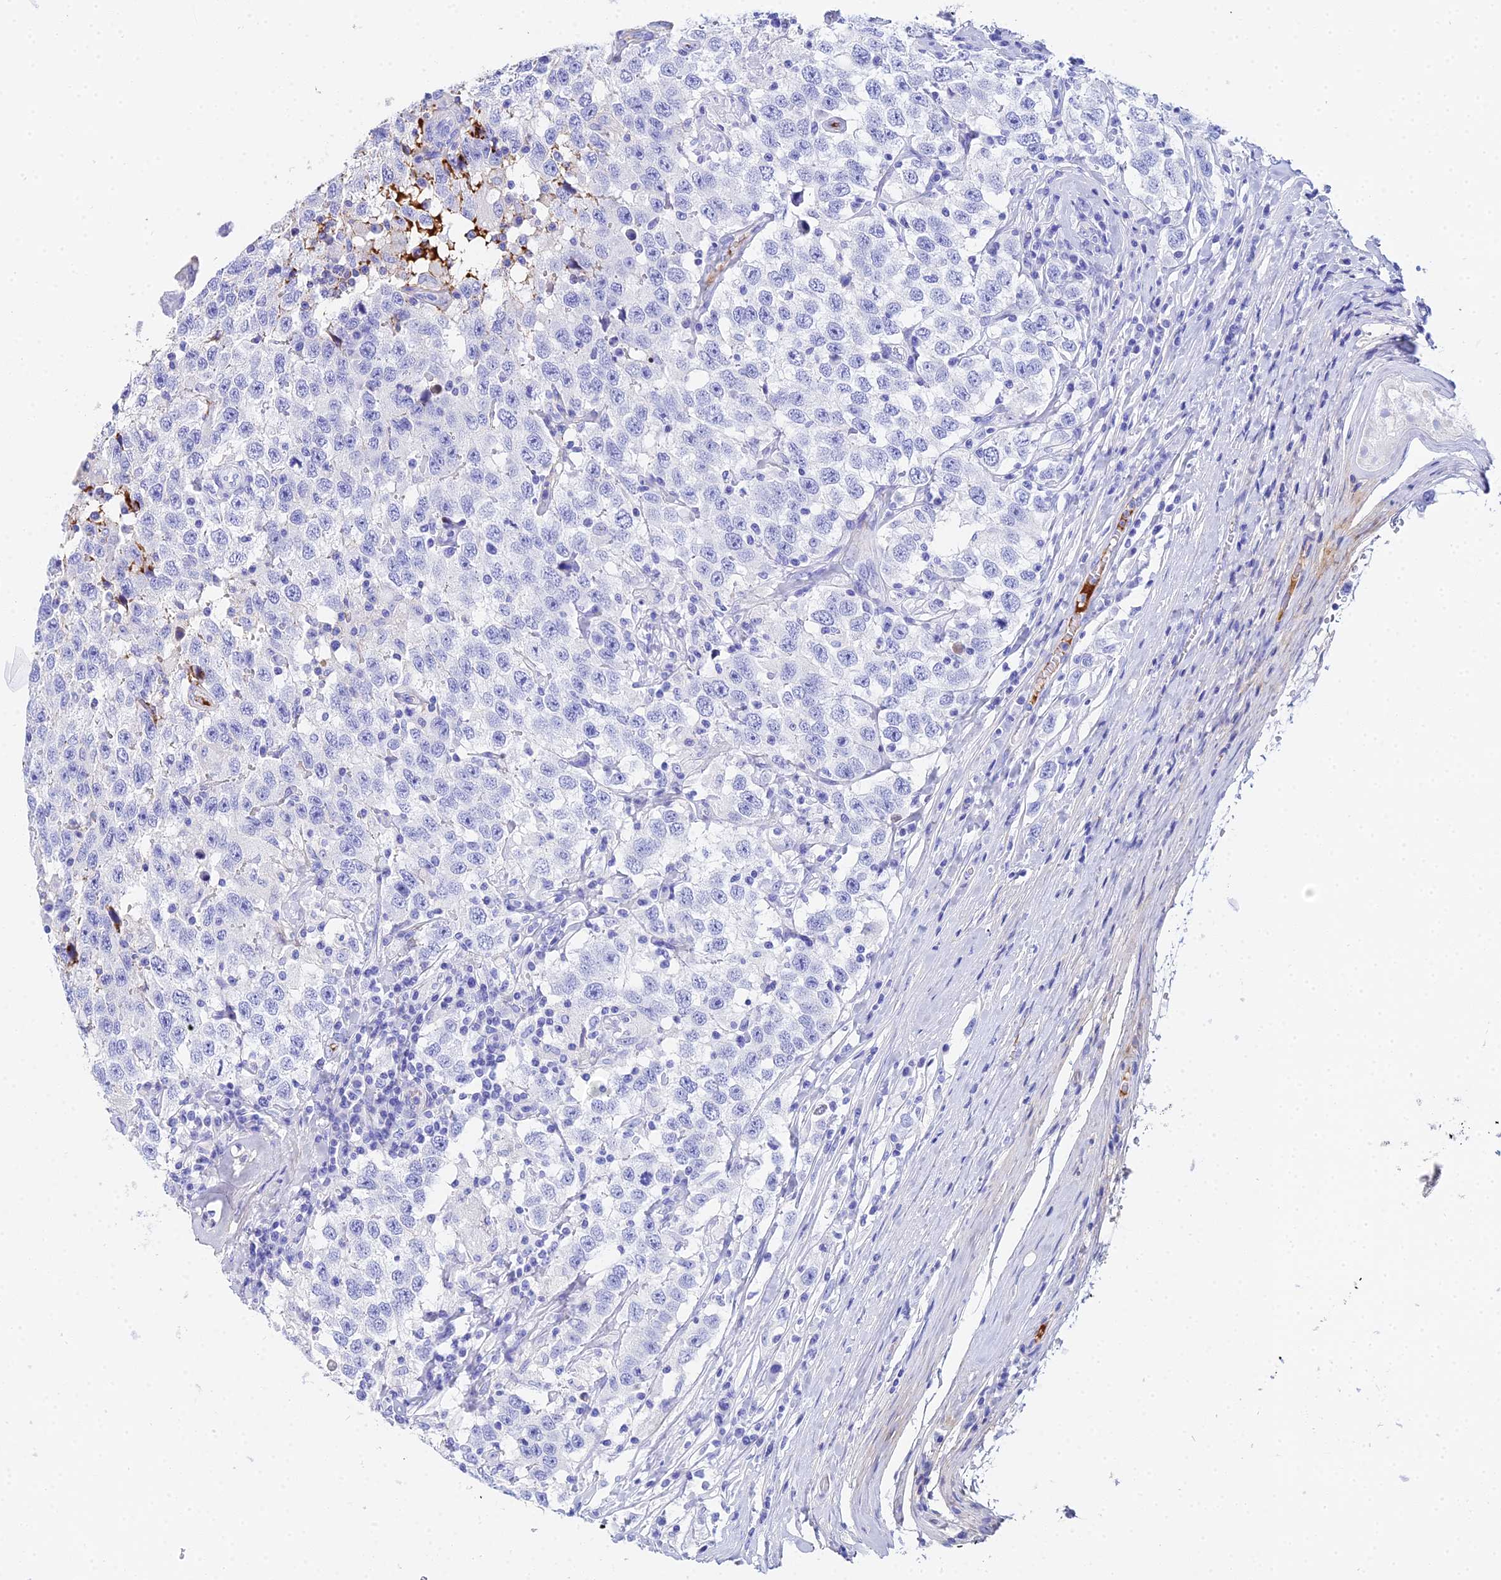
{"staining": {"intensity": "negative", "quantity": "none", "location": "none"}, "tissue": "testis cancer", "cell_type": "Tumor cells", "image_type": "cancer", "snomed": [{"axis": "morphology", "description": "Seminoma, NOS"}, {"axis": "topography", "description": "Testis"}], "caption": "Image shows no protein expression in tumor cells of seminoma (testis) tissue.", "gene": "CELA3A", "patient": {"sex": "male", "age": 41}}